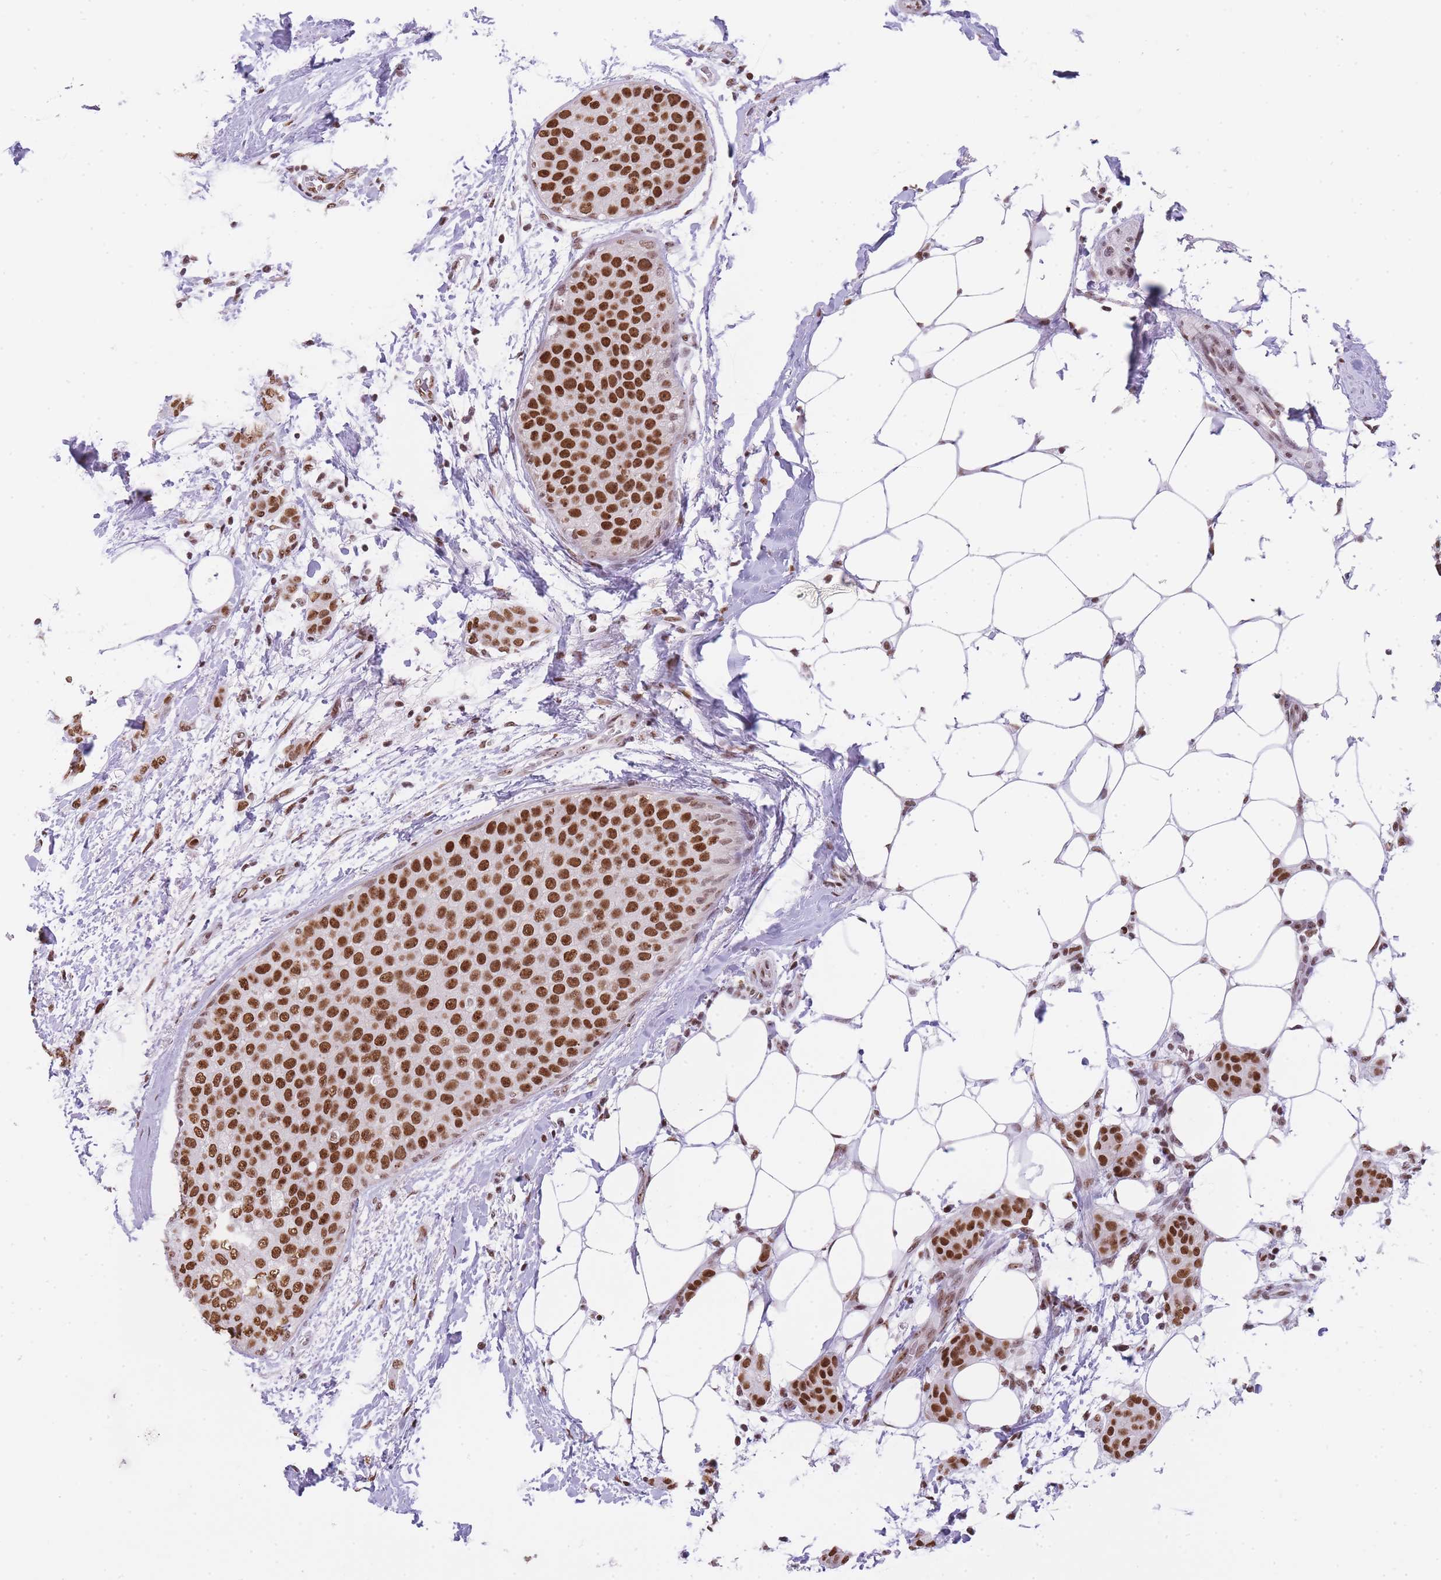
{"staining": {"intensity": "moderate", "quantity": ">75%", "location": "nuclear"}, "tissue": "breast cancer", "cell_type": "Tumor cells", "image_type": "cancer", "snomed": [{"axis": "morphology", "description": "Duct carcinoma"}, {"axis": "topography", "description": "Breast"}], "caption": "Immunohistochemistry (DAB (3,3'-diaminobenzidine)) staining of human infiltrating ductal carcinoma (breast) exhibits moderate nuclear protein expression in approximately >75% of tumor cells.", "gene": "EVC2", "patient": {"sex": "female", "age": 72}}